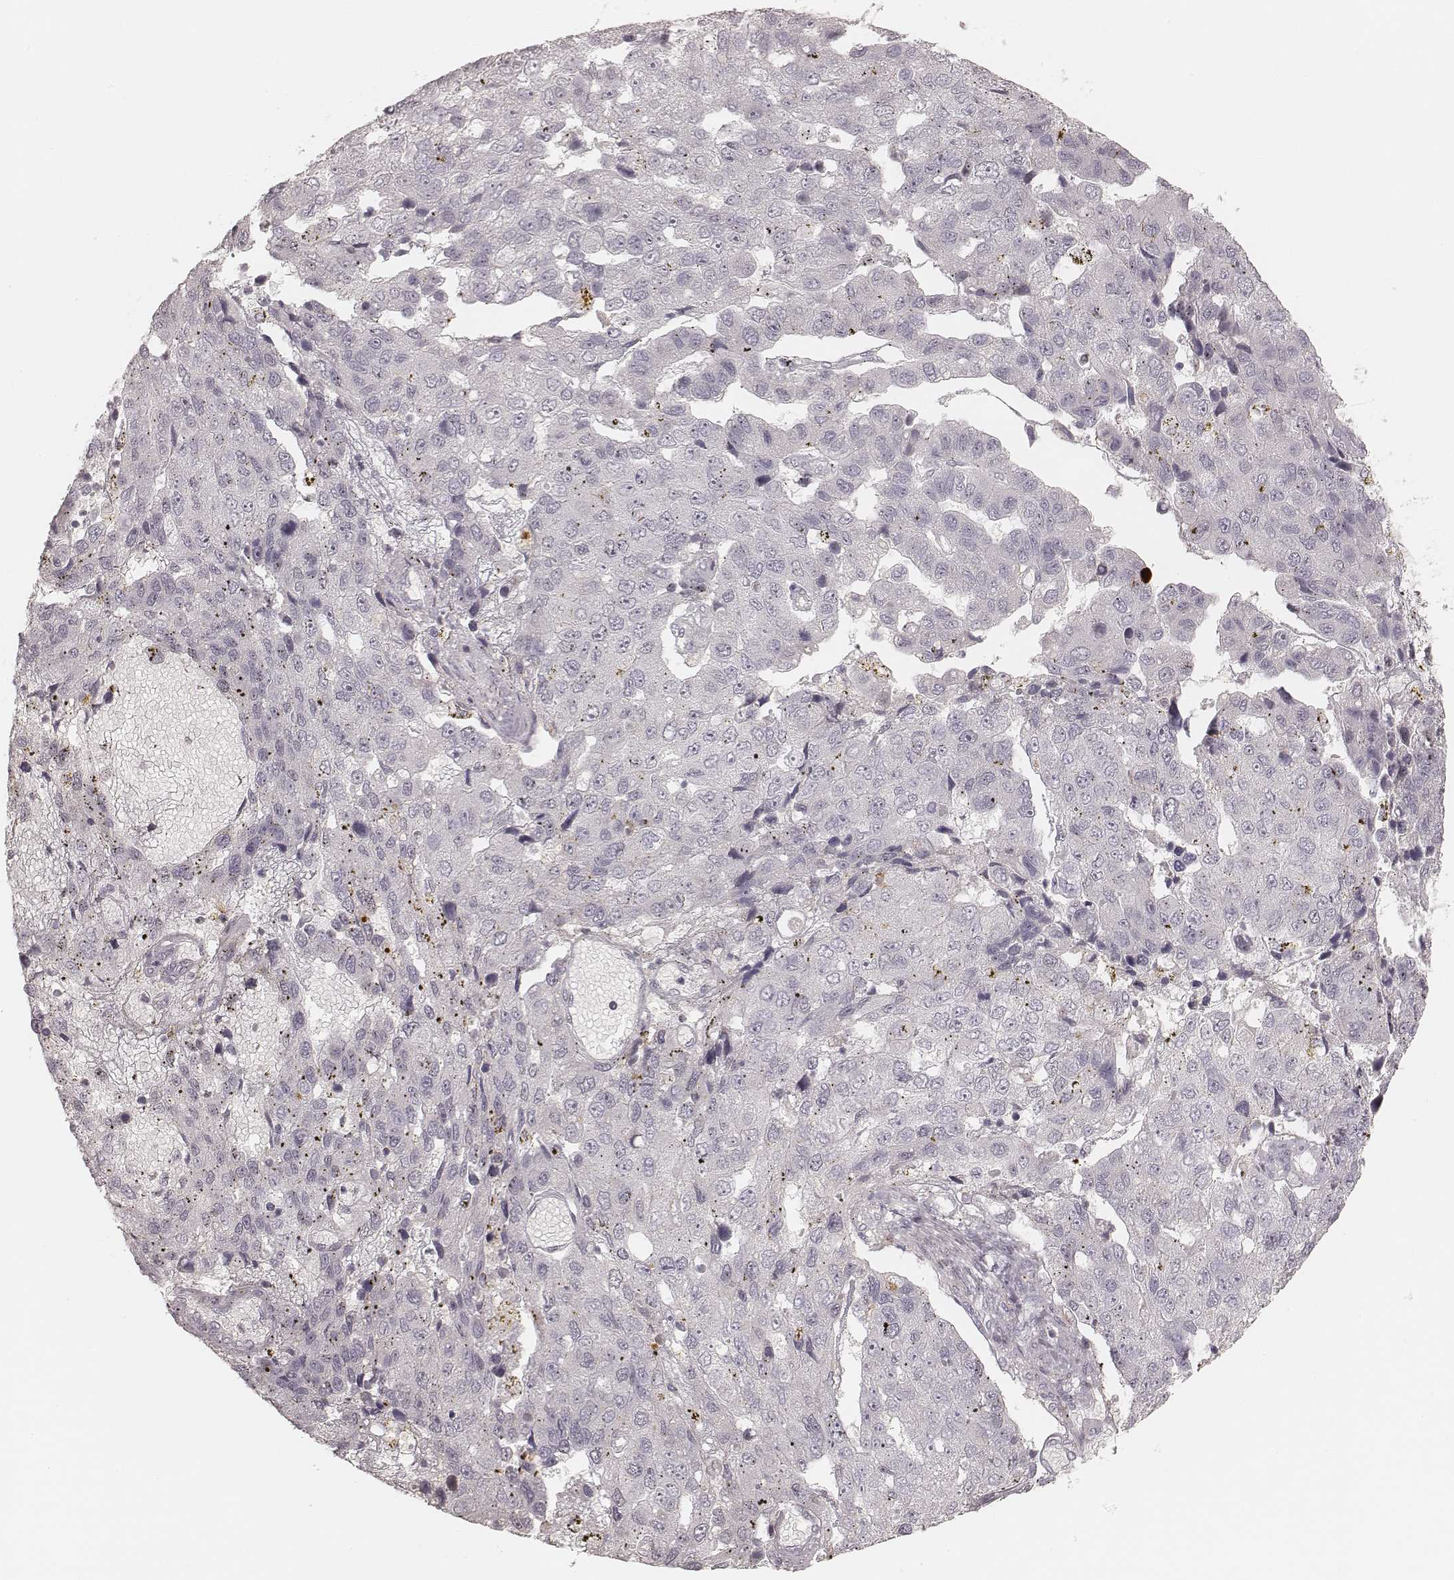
{"staining": {"intensity": "negative", "quantity": "none", "location": "none"}, "tissue": "pancreatic cancer", "cell_type": "Tumor cells", "image_type": "cancer", "snomed": [{"axis": "morphology", "description": "Adenocarcinoma, NOS"}, {"axis": "topography", "description": "Pancreas"}], "caption": "Pancreatic cancer stained for a protein using immunohistochemistry (IHC) shows no expression tumor cells.", "gene": "GORASP2", "patient": {"sex": "female", "age": 61}}